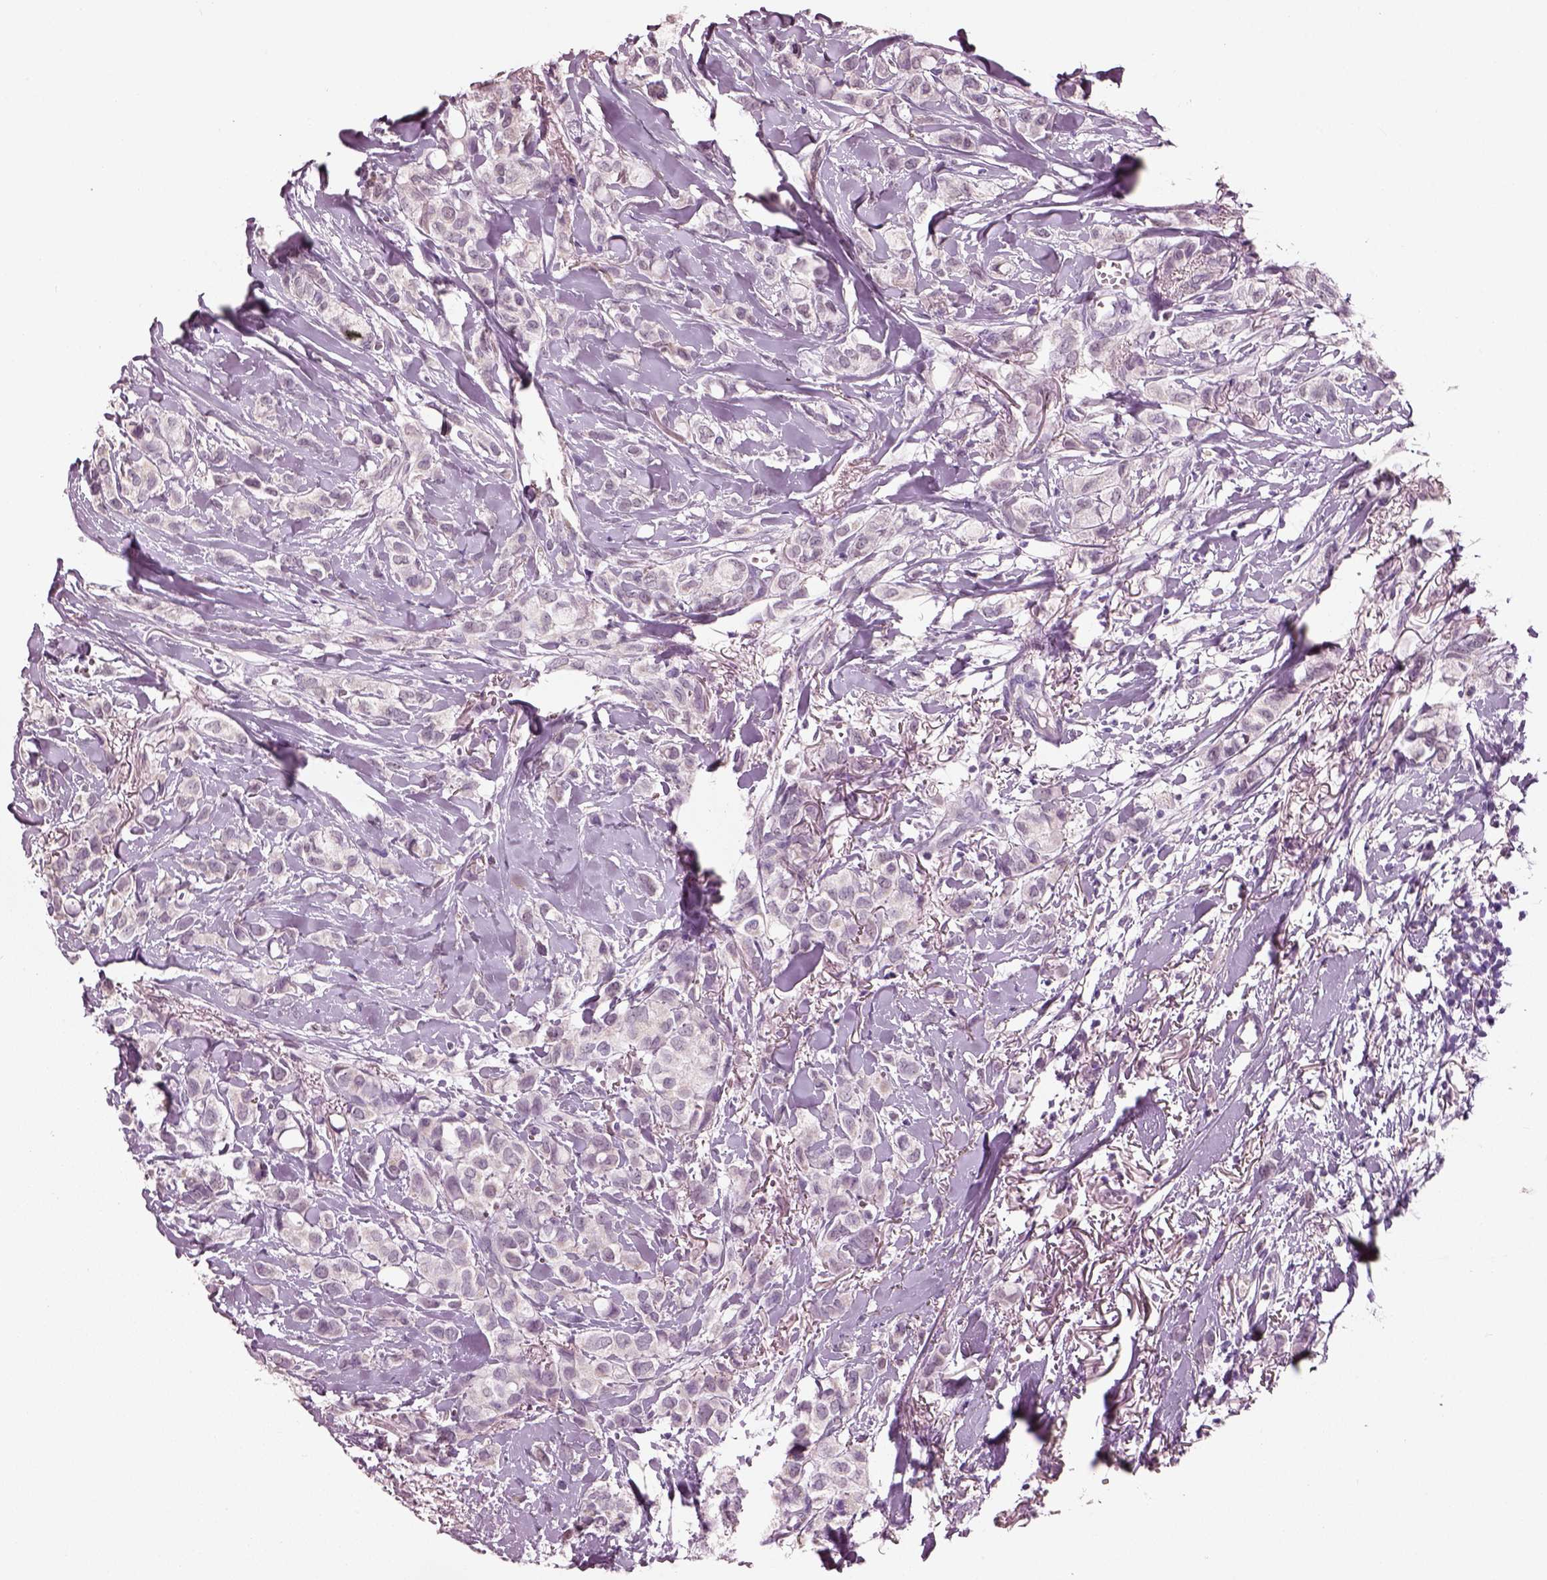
{"staining": {"intensity": "negative", "quantity": "none", "location": "none"}, "tissue": "breast cancer", "cell_type": "Tumor cells", "image_type": "cancer", "snomed": [{"axis": "morphology", "description": "Duct carcinoma"}, {"axis": "topography", "description": "Breast"}], "caption": "Image shows no significant protein staining in tumor cells of breast intraductal carcinoma.", "gene": "ELSPBP1", "patient": {"sex": "female", "age": 85}}